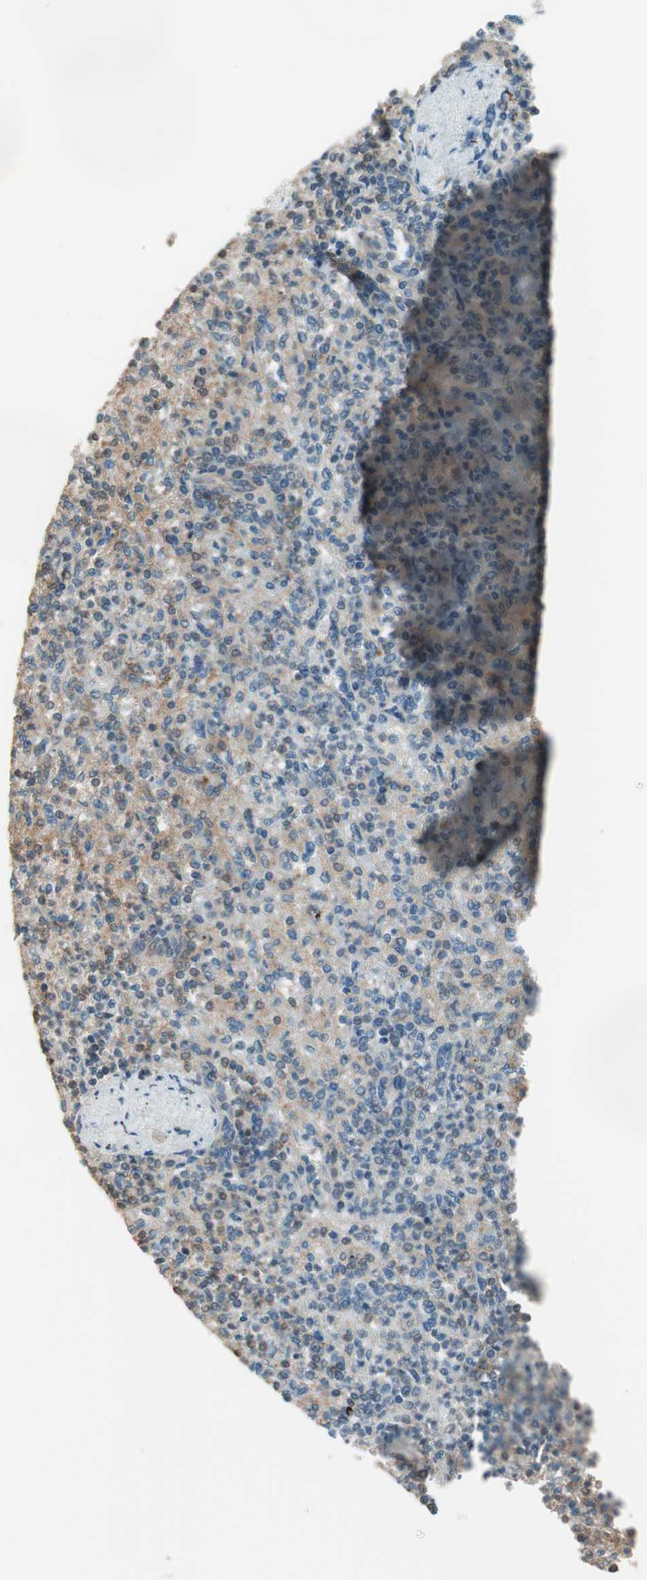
{"staining": {"intensity": "moderate", "quantity": "25%-75%", "location": "cytoplasmic/membranous,nuclear"}, "tissue": "spleen", "cell_type": "Cells in red pulp", "image_type": "normal", "snomed": [{"axis": "morphology", "description": "Normal tissue, NOS"}, {"axis": "topography", "description": "Spleen"}], "caption": "Immunohistochemistry (IHC) of unremarkable spleen shows medium levels of moderate cytoplasmic/membranous,nuclear expression in about 25%-75% of cells in red pulp.", "gene": "CNOT4", "patient": {"sex": "female", "age": 74}}